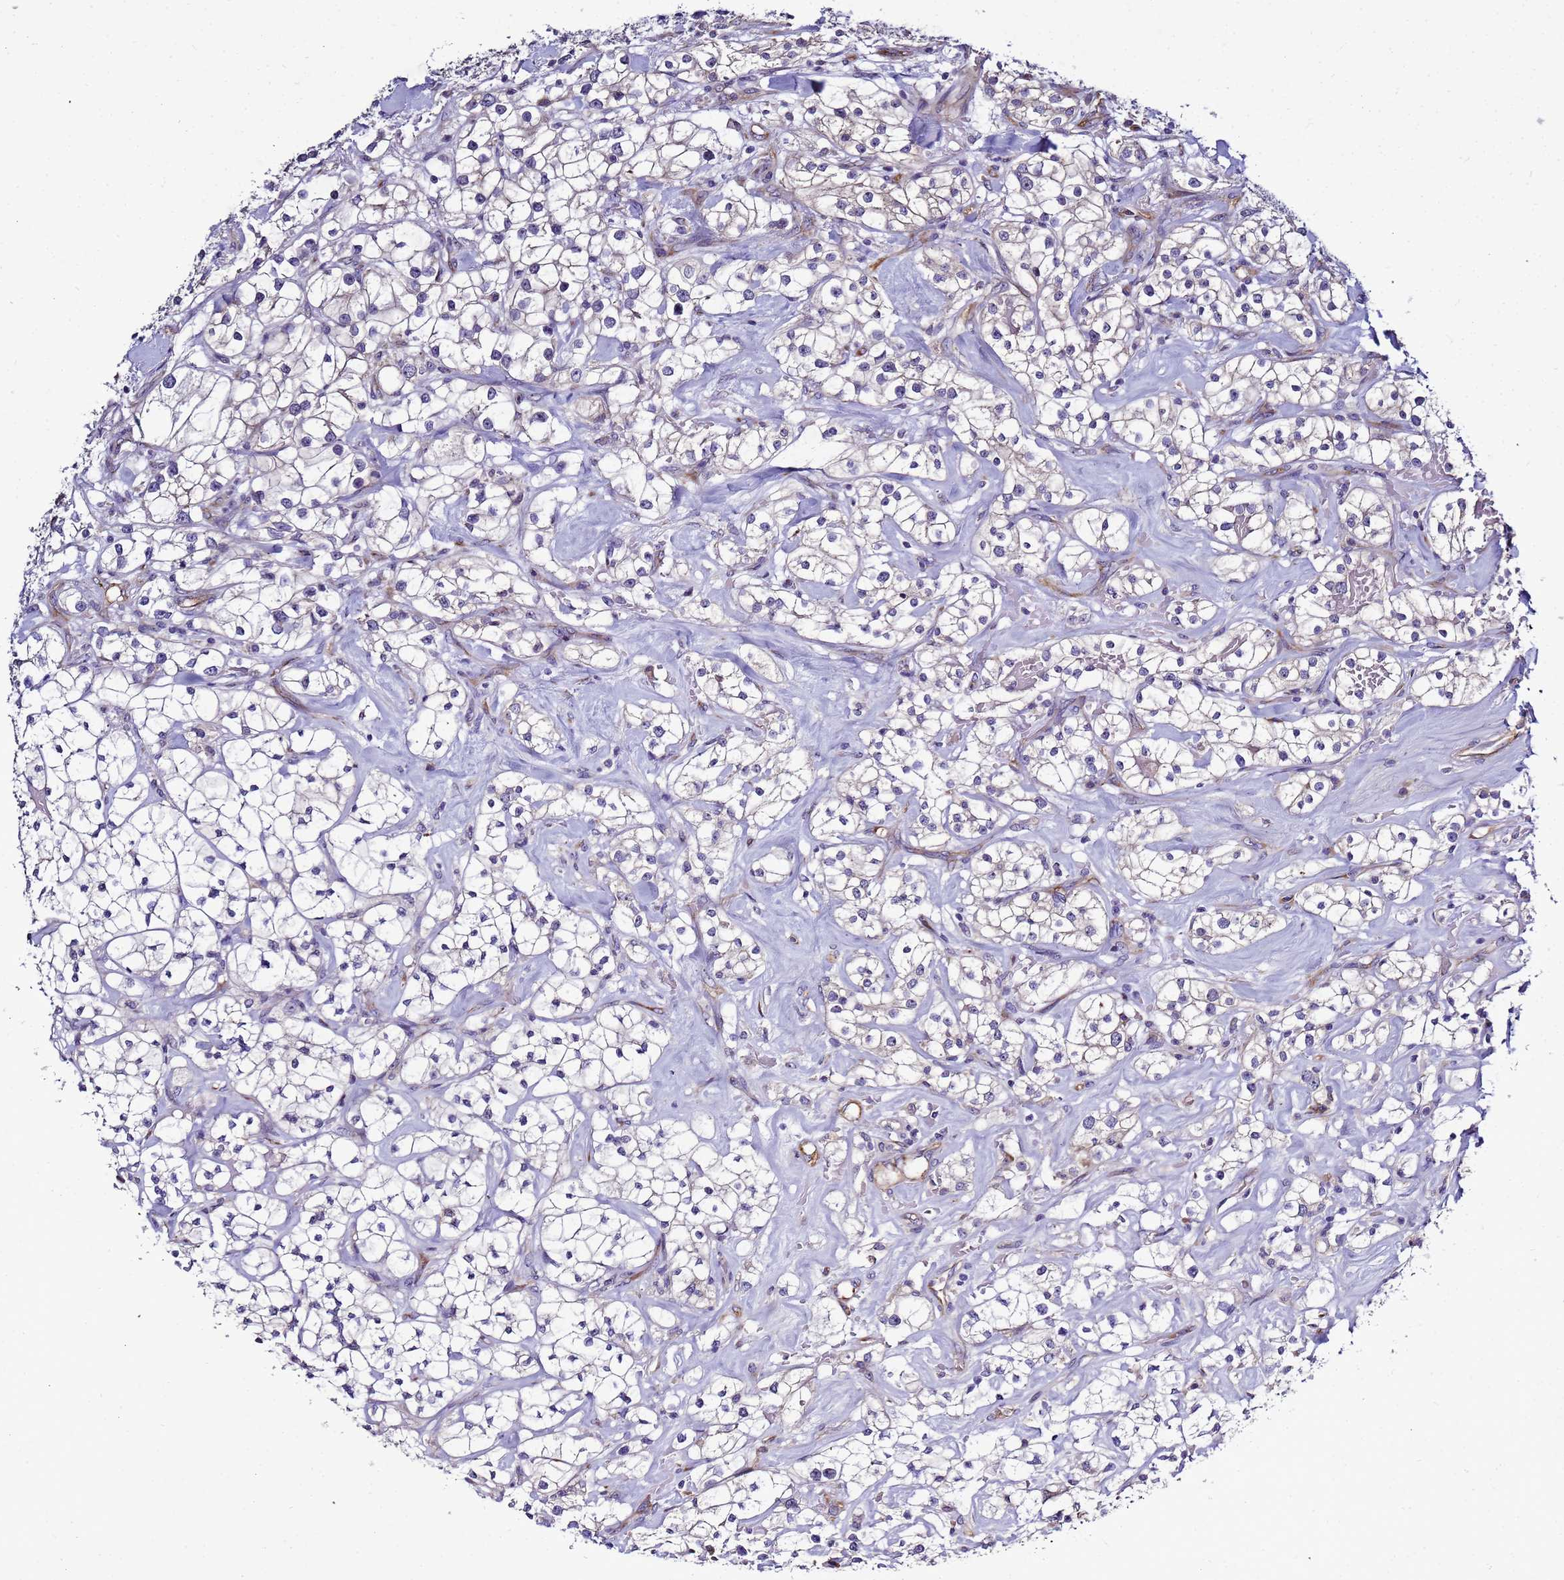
{"staining": {"intensity": "negative", "quantity": "none", "location": "none"}, "tissue": "renal cancer", "cell_type": "Tumor cells", "image_type": "cancer", "snomed": [{"axis": "morphology", "description": "Adenocarcinoma, NOS"}, {"axis": "topography", "description": "Kidney"}], "caption": "This photomicrograph is of renal cancer (adenocarcinoma) stained with IHC to label a protein in brown with the nuclei are counter-stained blue. There is no positivity in tumor cells.", "gene": "NOL8", "patient": {"sex": "male", "age": 77}}